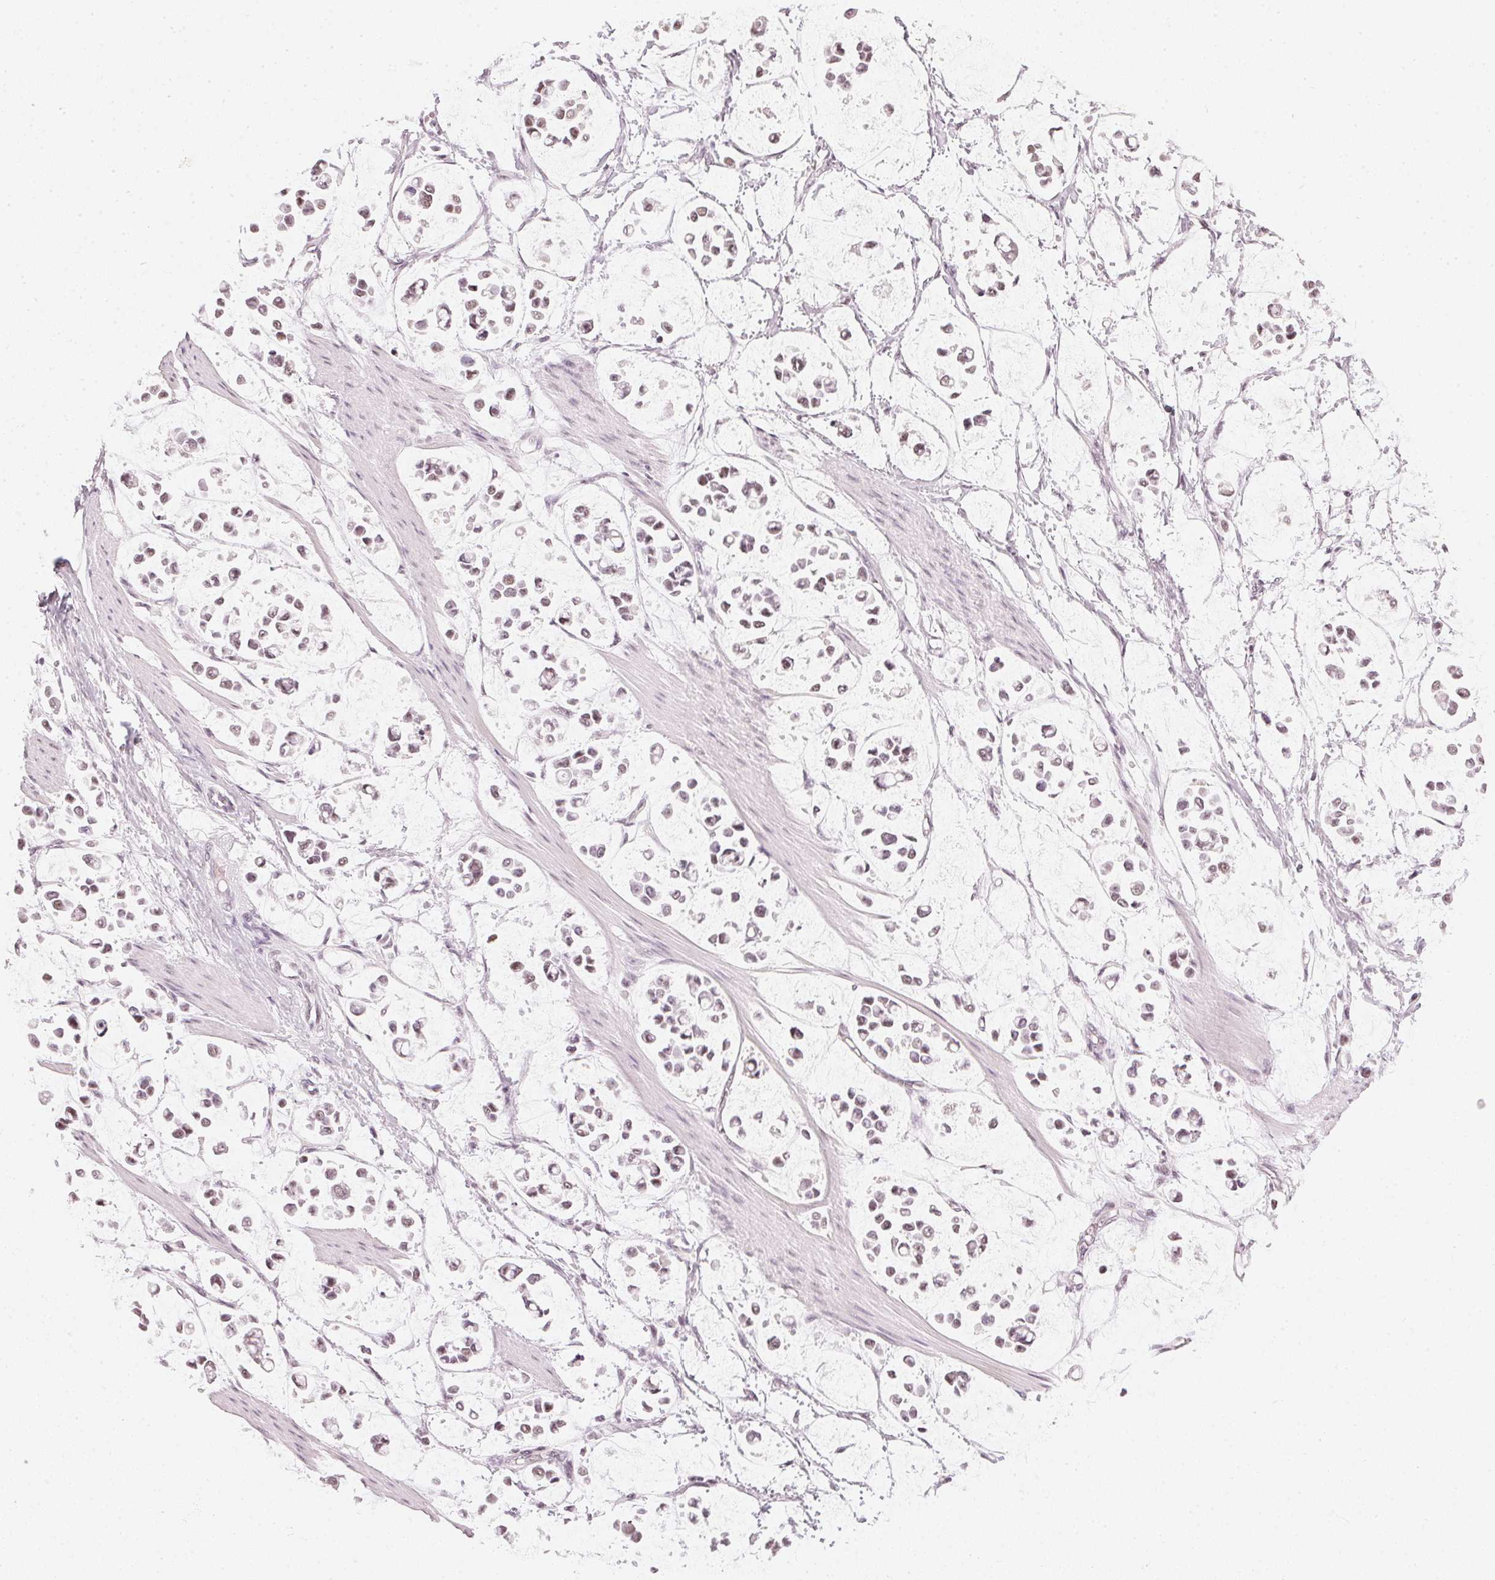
{"staining": {"intensity": "weak", "quantity": "<25%", "location": "nuclear"}, "tissue": "stomach cancer", "cell_type": "Tumor cells", "image_type": "cancer", "snomed": [{"axis": "morphology", "description": "Adenocarcinoma, NOS"}, {"axis": "topography", "description": "Stomach"}], "caption": "High power microscopy image of an immunohistochemistry micrograph of stomach cancer (adenocarcinoma), revealing no significant positivity in tumor cells. (Brightfield microscopy of DAB (3,3'-diaminobenzidine) immunohistochemistry (IHC) at high magnification).", "gene": "DNAJC6", "patient": {"sex": "male", "age": 82}}